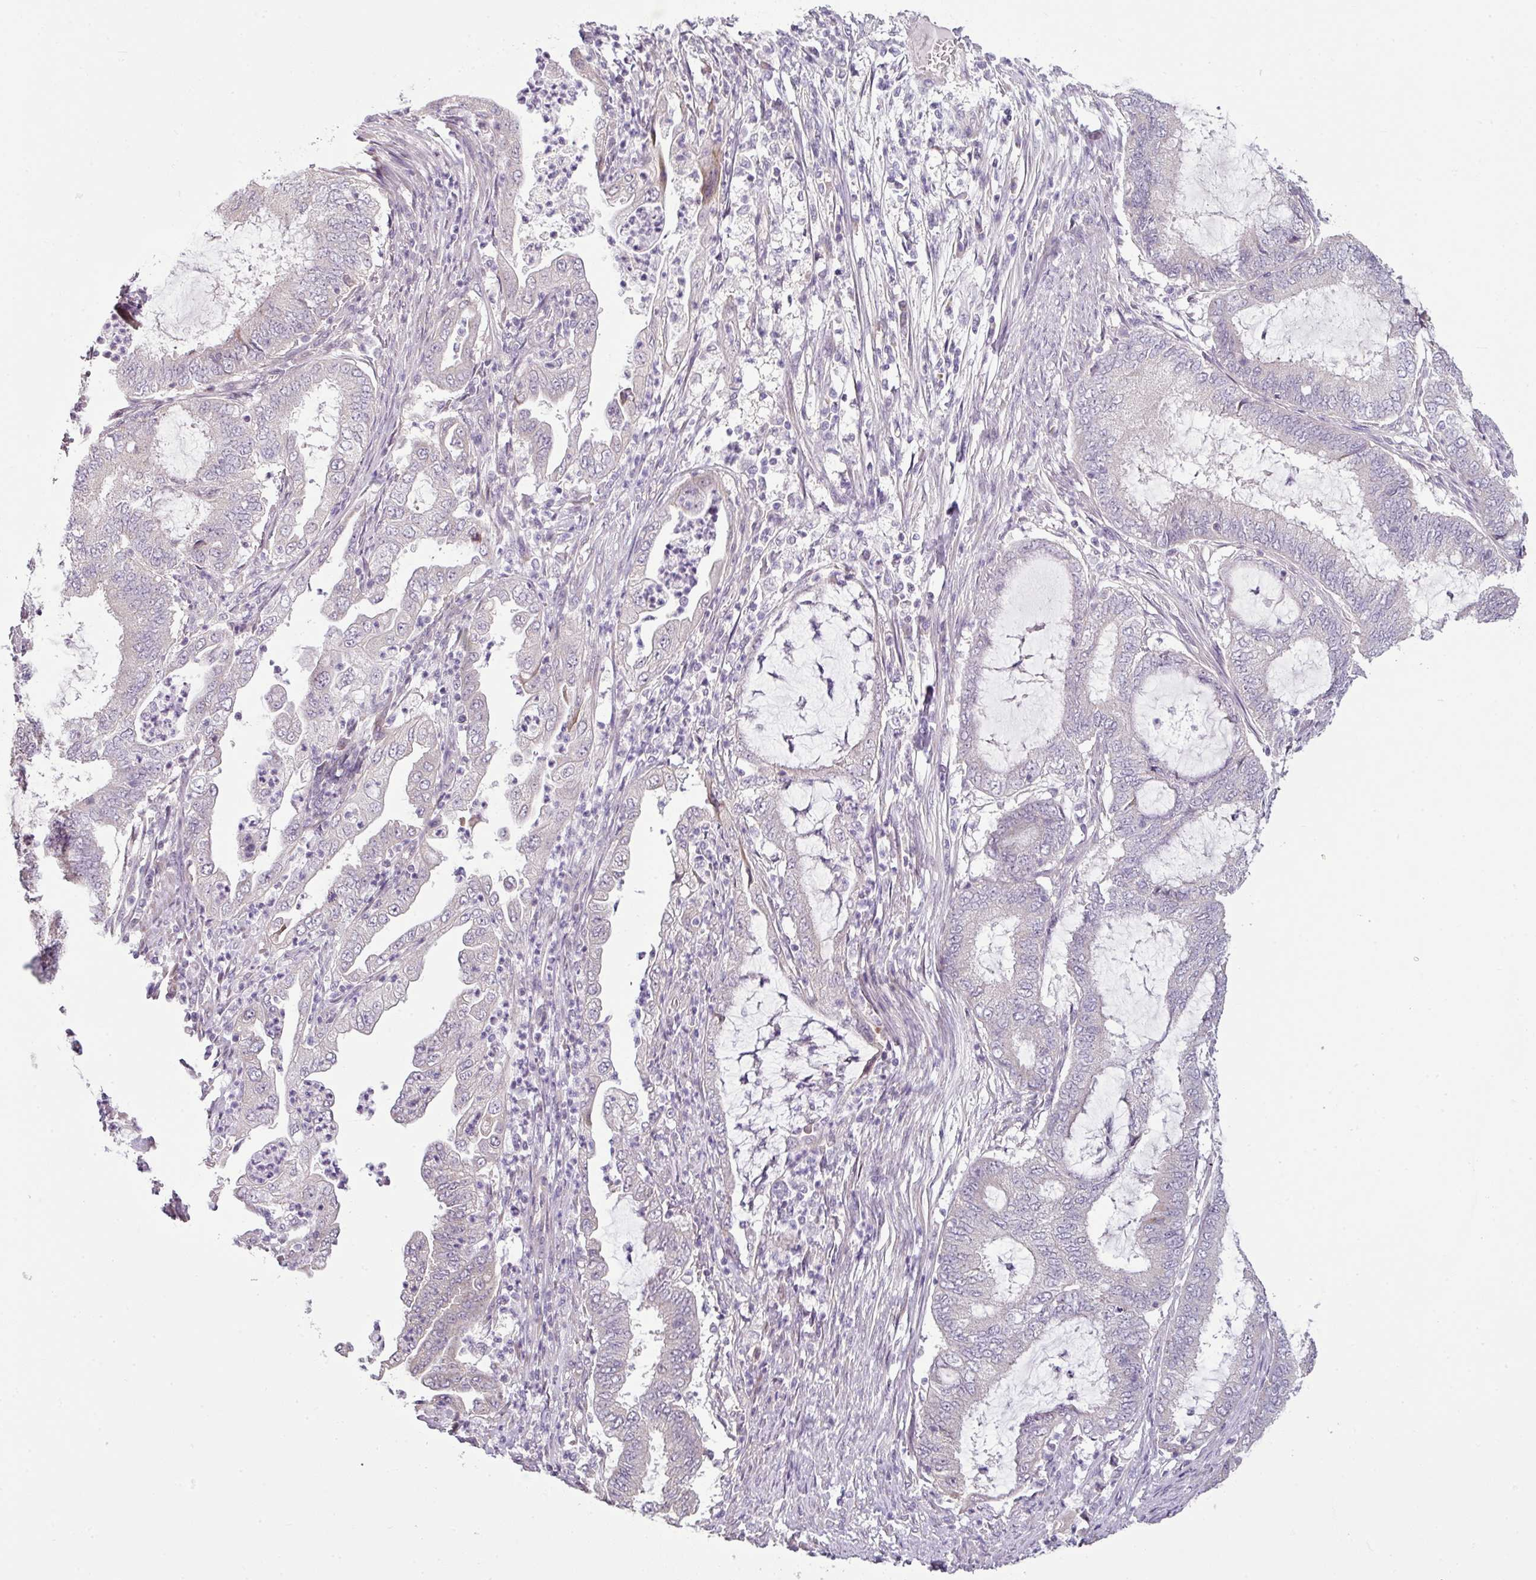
{"staining": {"intensity": "negative", "quantity": "none", "location": "none"}, "tissue": "endometrial cancer", "cell_type": "Tumor cells", "image_type": "cancer", "snomed": [{"axis": "morphology", "description": "Adenocarcinoma, NOS"}, {"axis": "topography", "description": "Endometrium"}], "caption": "High magnification brightfield microscopy of adenocarcinoma (endometrial) stained with DAB (brown) and counterstained with hematoxylin (blue): tumor cells show no significant positivity. (Immunohistochemistry (ihc), brightfield microscopy, high magnification).", "gene": "OR52D1", "patient": {"sex": "female", "age": 51}}